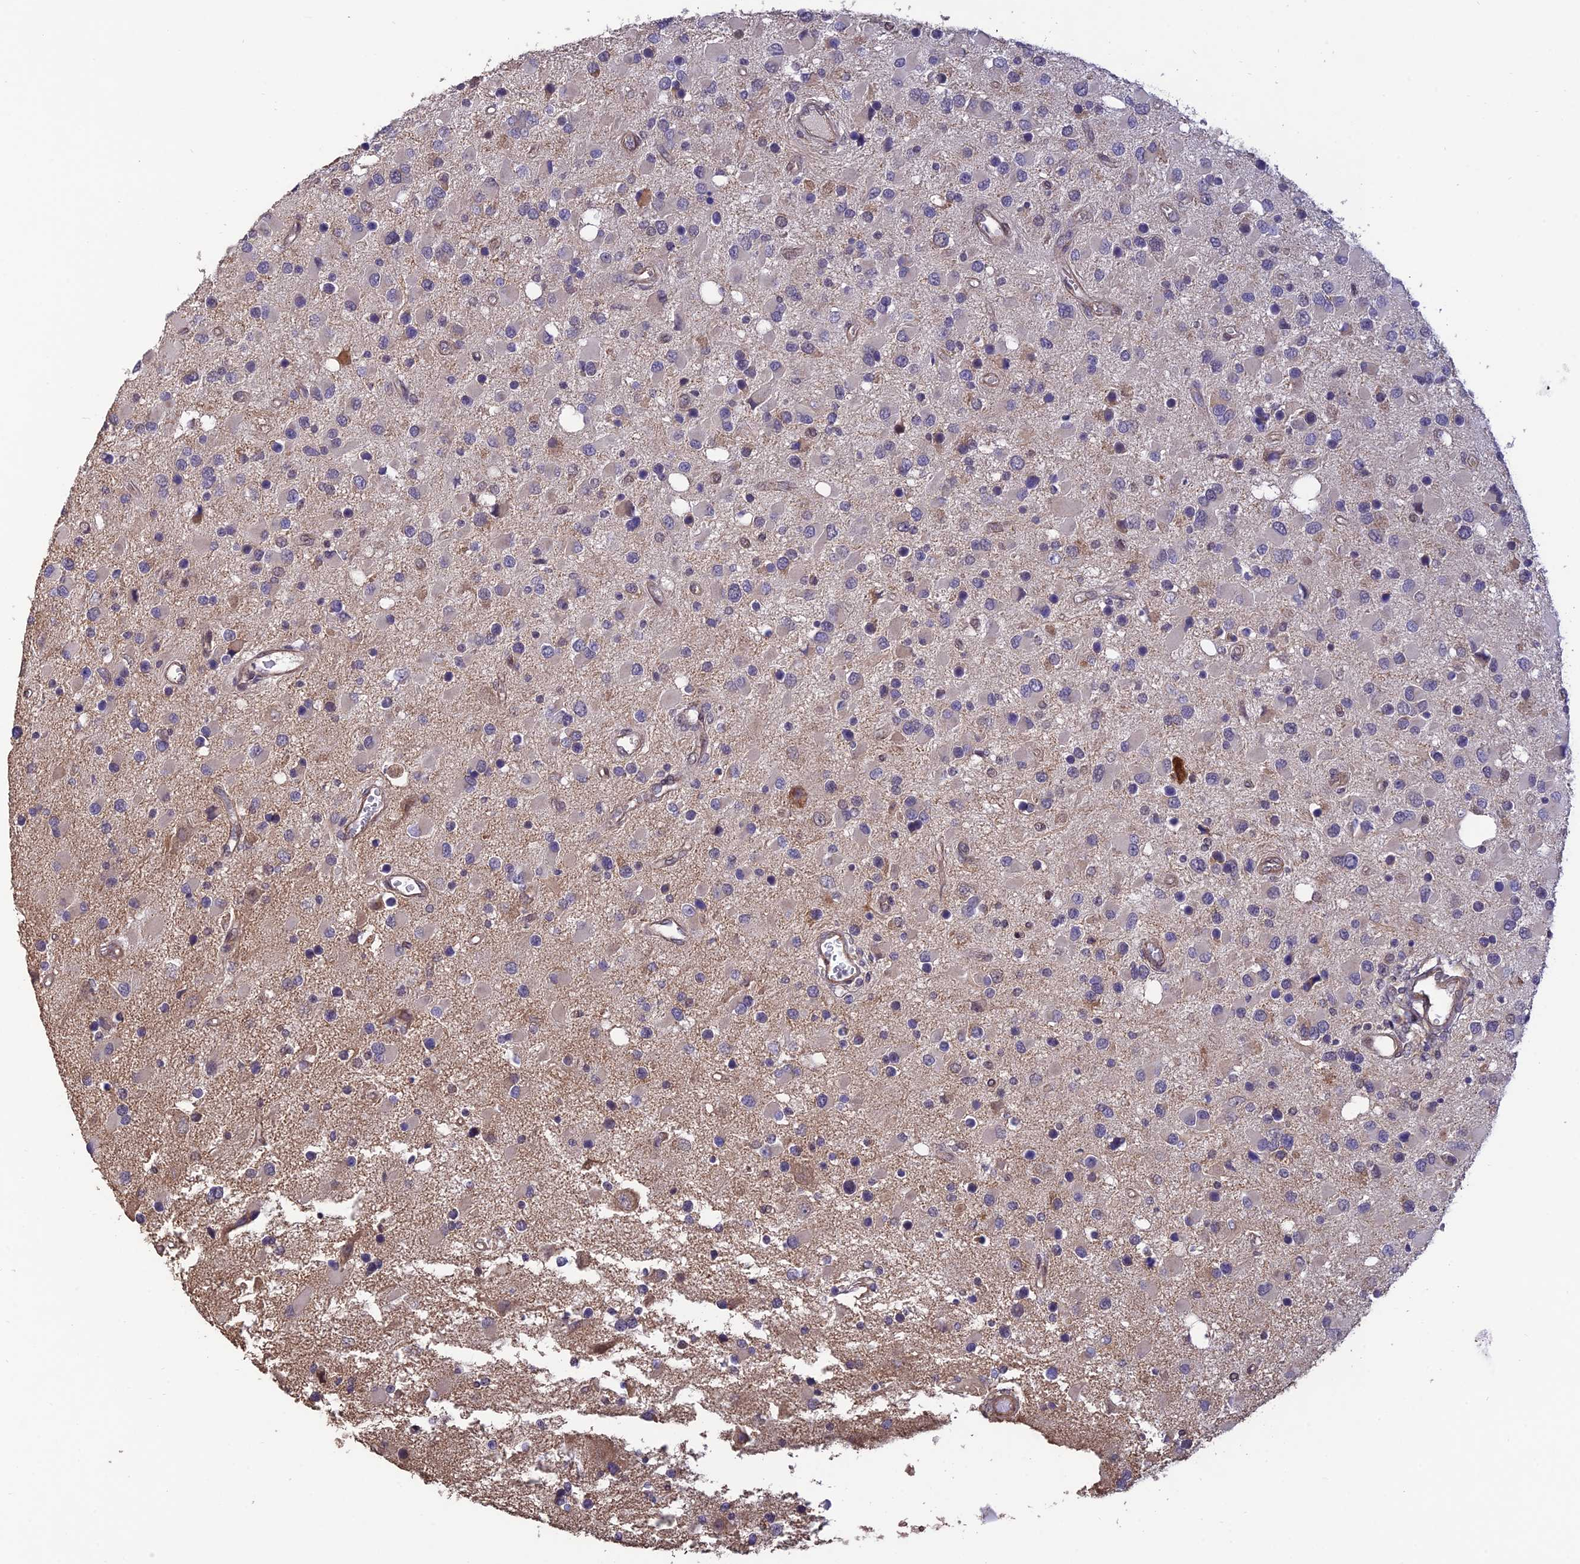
{"staining": {"intensity": "negative", "quantity": "none", "location": "none"}, "tissue": "glioma", "cell_type": "Tumor cells", "image_type": "cancer", "snomed": [{"axis": "morphology", "description": "Glioma, malignant, High grade"}, {"axis": "topography", "description": "Brain"}], "caption": "Malignant glioma (high-grade) stained for a protein using immunohistochemistry exhibits no staining tumor cells.", "gene": "PAGR1", "patient": {"sex": "male", "age": 53}}